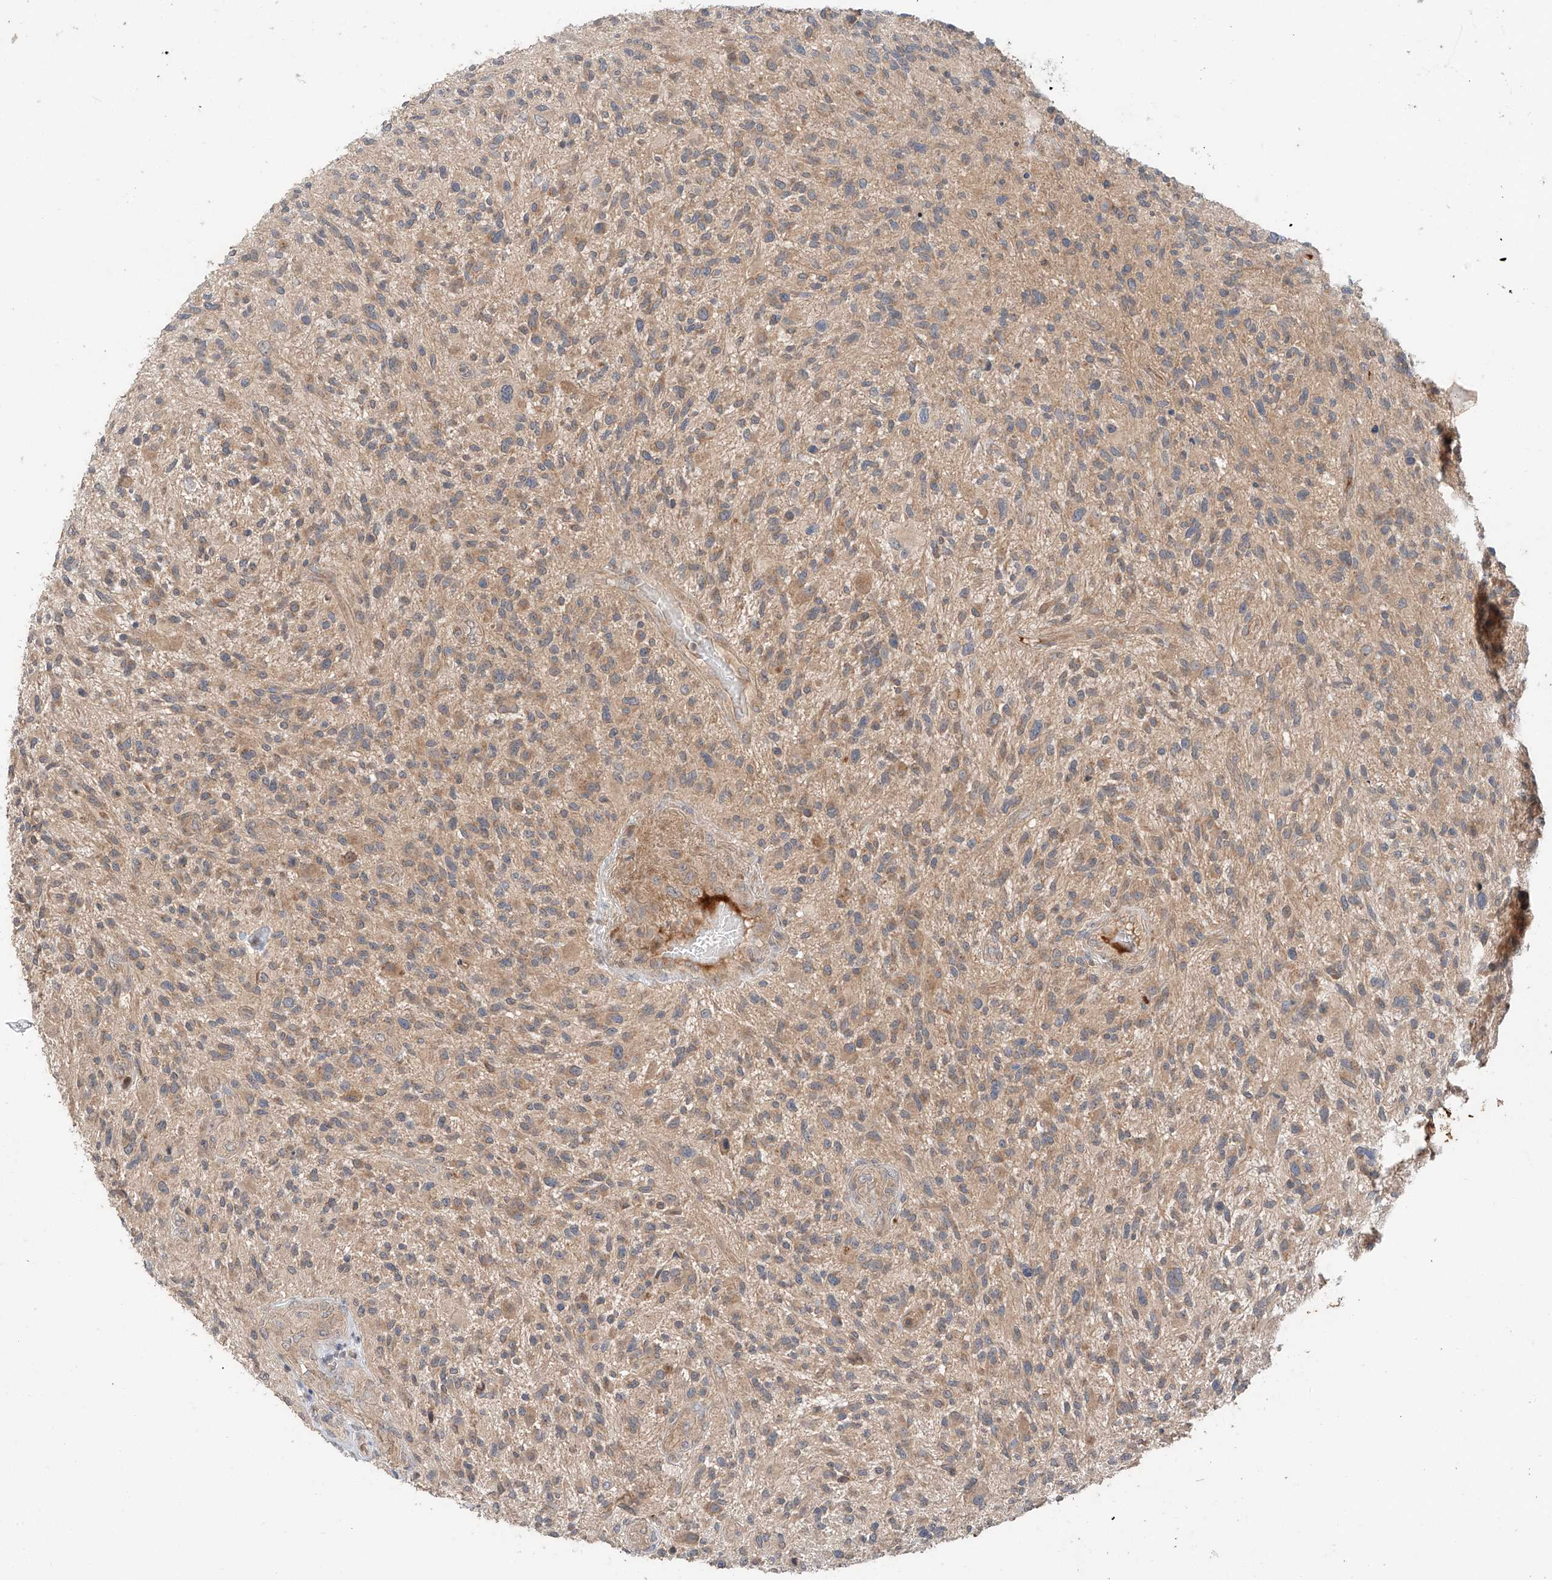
{"staining": {"intensity": "moderate", "quantity": ">75%", "location": "cytoplasmic/membranous"}, "tissue": "glioma", "cell_type": "Tumor cells", "image_type": "cancer", "snomed": [{"axis": "morphology", "description": "Glioma, malignant, High grade"}, {"axis": "topography", "description": "Brain"}], "caption": "Immunohistochemical staining of human malignant glioma (high-grade) reveals medium levels of moderate cytoplasmic/membranous positivity in about >75% of tumor cells. The staining was performed using DAB (3,3'-diaminobenzidine), with brown indicating positive protein expression. Nuclei are stained blue with hematoxylin.", "gene": "XPNPEP1", "patient": {"sex": "male", "age": 47}}